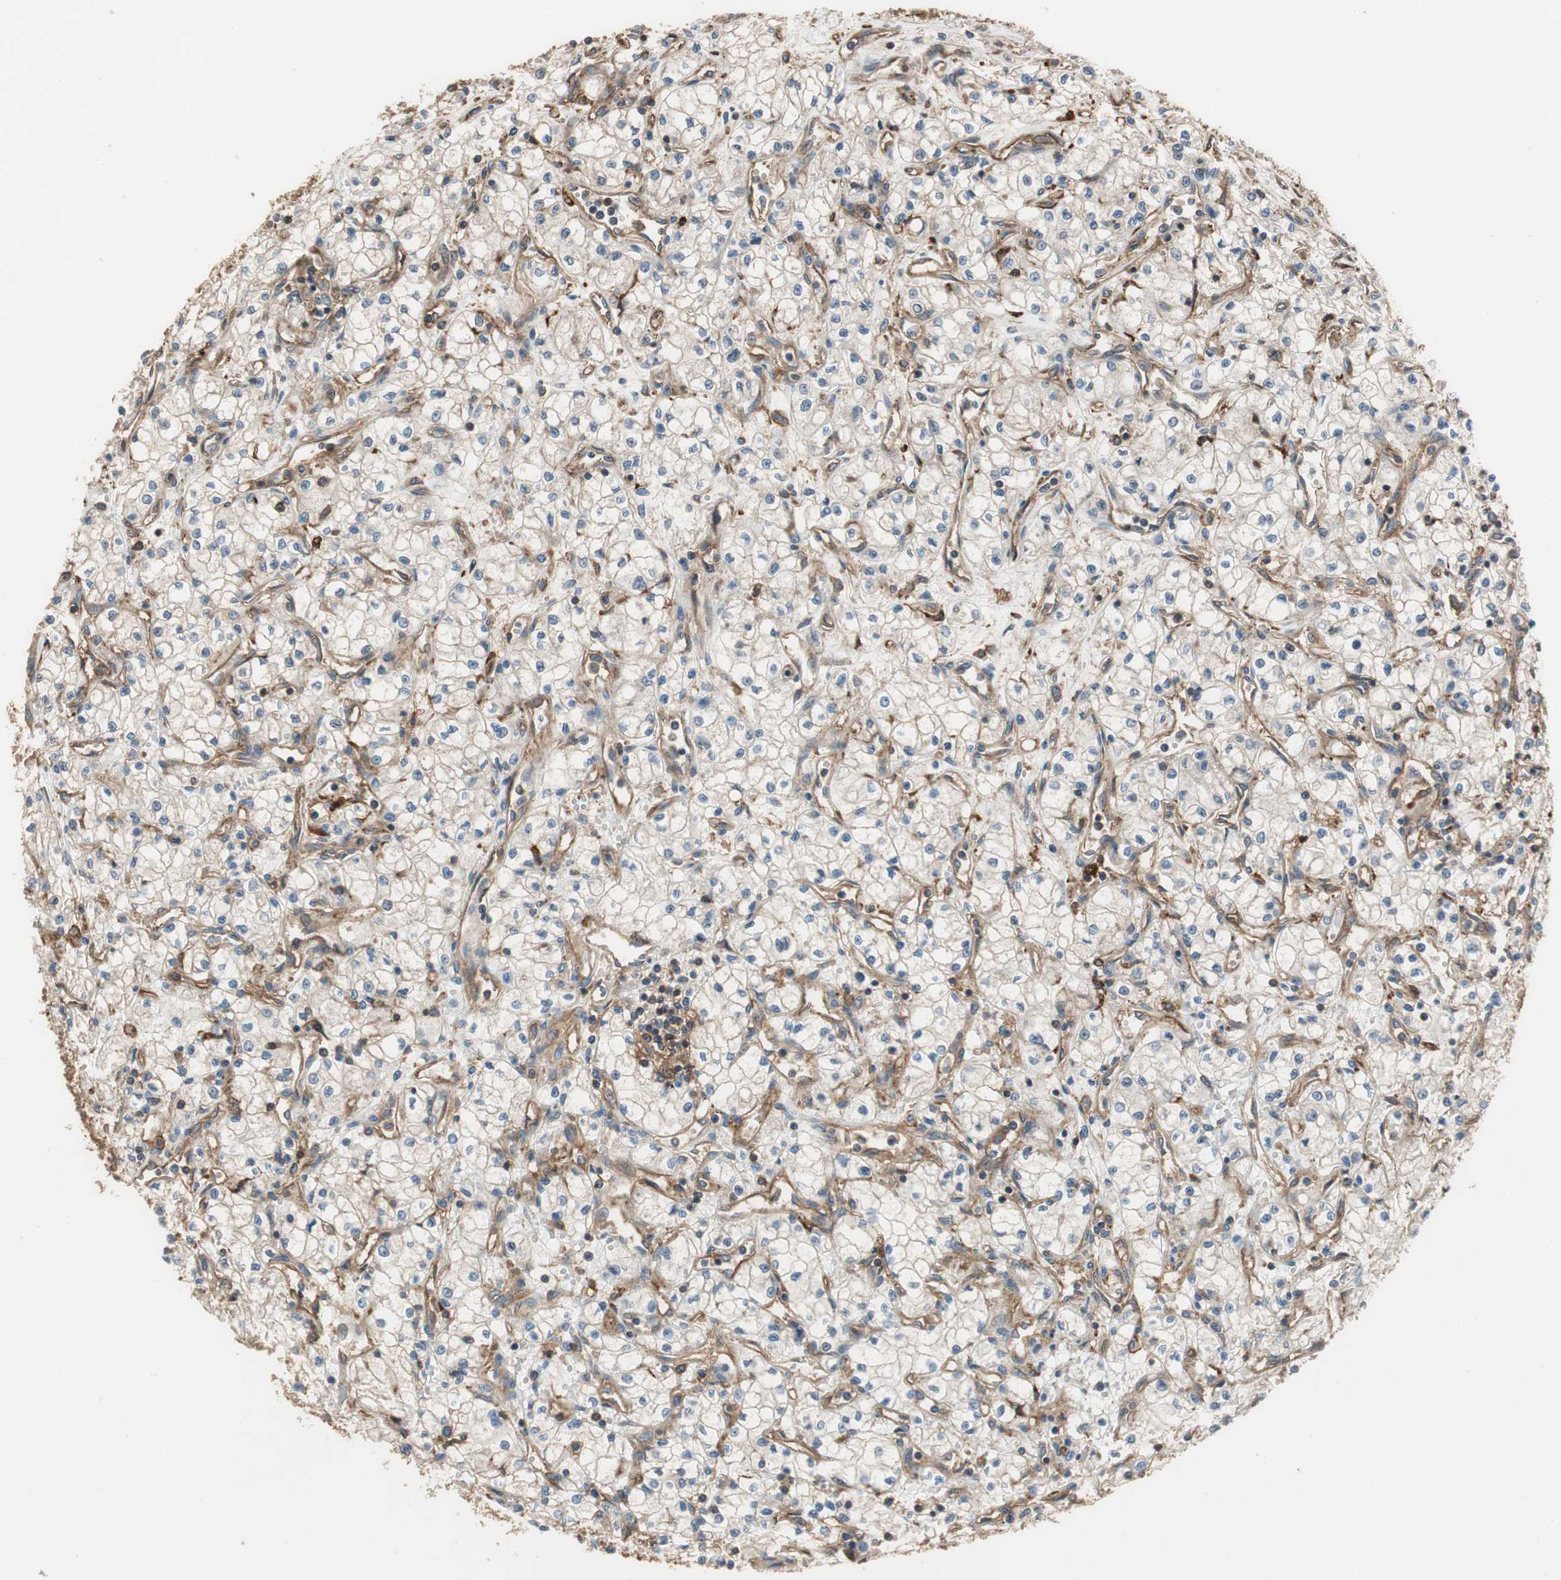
{"staining": {"intensity": "negative", "quantity": "none", "location": "none"}, "tissue": "renal cancer", "cell_type": "Tumor cells", "image_type": "cancer", "snomed": [{"axis": "morphology", "description": "Normal tissue, NOS"}, {"axis": "morphology", "description": "Adenocarcinoma, NOS"}, {"axis": "topography", "description": "Kidney"}], "caption": "This is a image of immunohistochemistry staining of renal adenocarcinoma, which shows no staining in tumor cells.", "gene": "IL1RL1", "patient": {"sex": "male", "age": 59}}